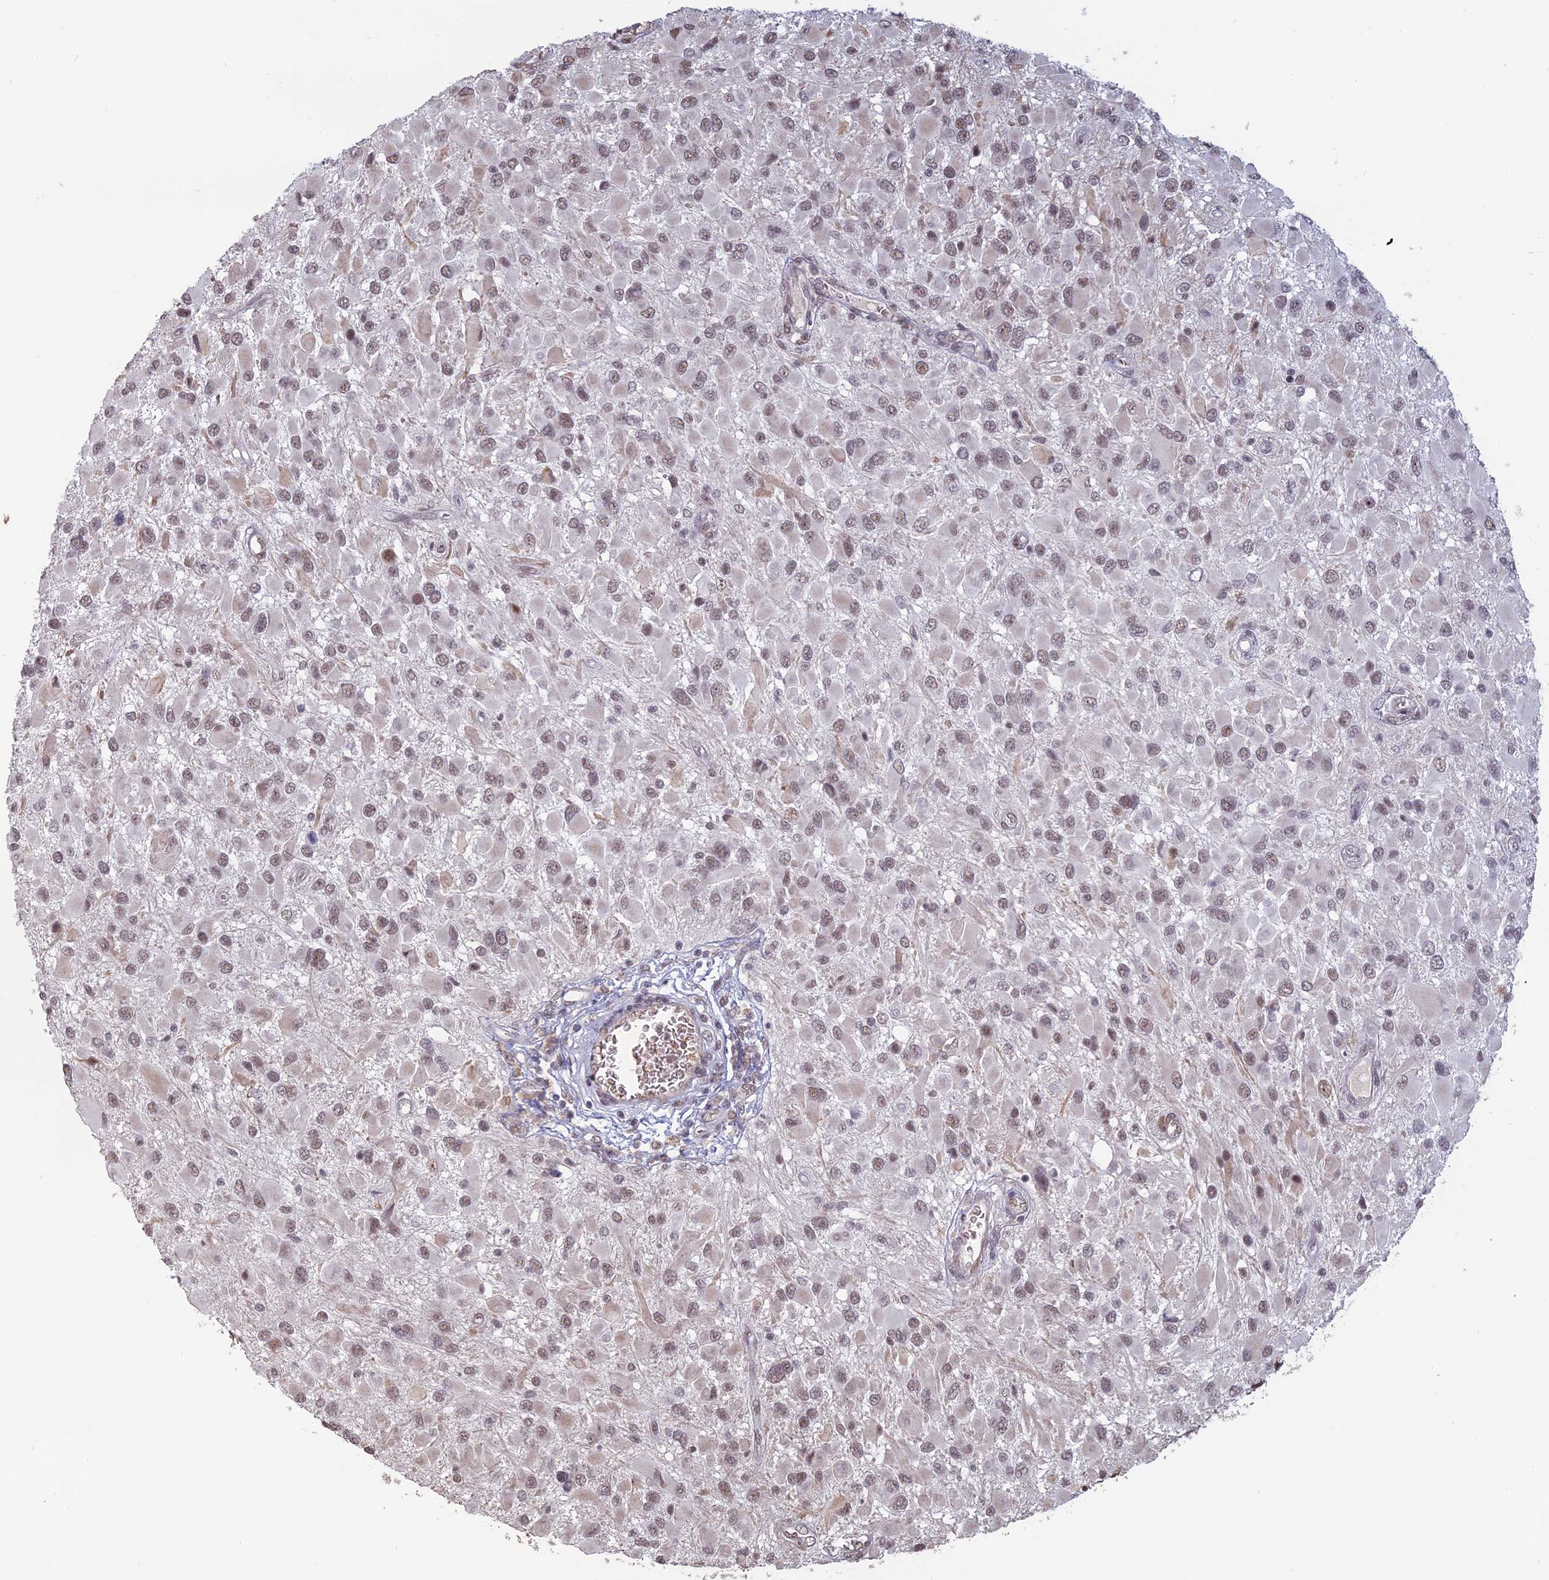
{"staining": {"intensity": "weak", "quantity": ">75%", "location": "nuclear"}, "tissue": "glioma", "cell_type": "Tumor cells", "image_type": "cancer", "snomed": [{"axis": "morphology", "description": "Glioma, malignant, High grade"}, {"axis": "topography", "description": "Brain"}], "caption": "Immunohistochemical staining of glioma exhibits low levels of weak nuclear protein positivity in about >75% of tumor cells.", "gene": "MFAP1", "patient": {"sex": "male", "age": 53}}